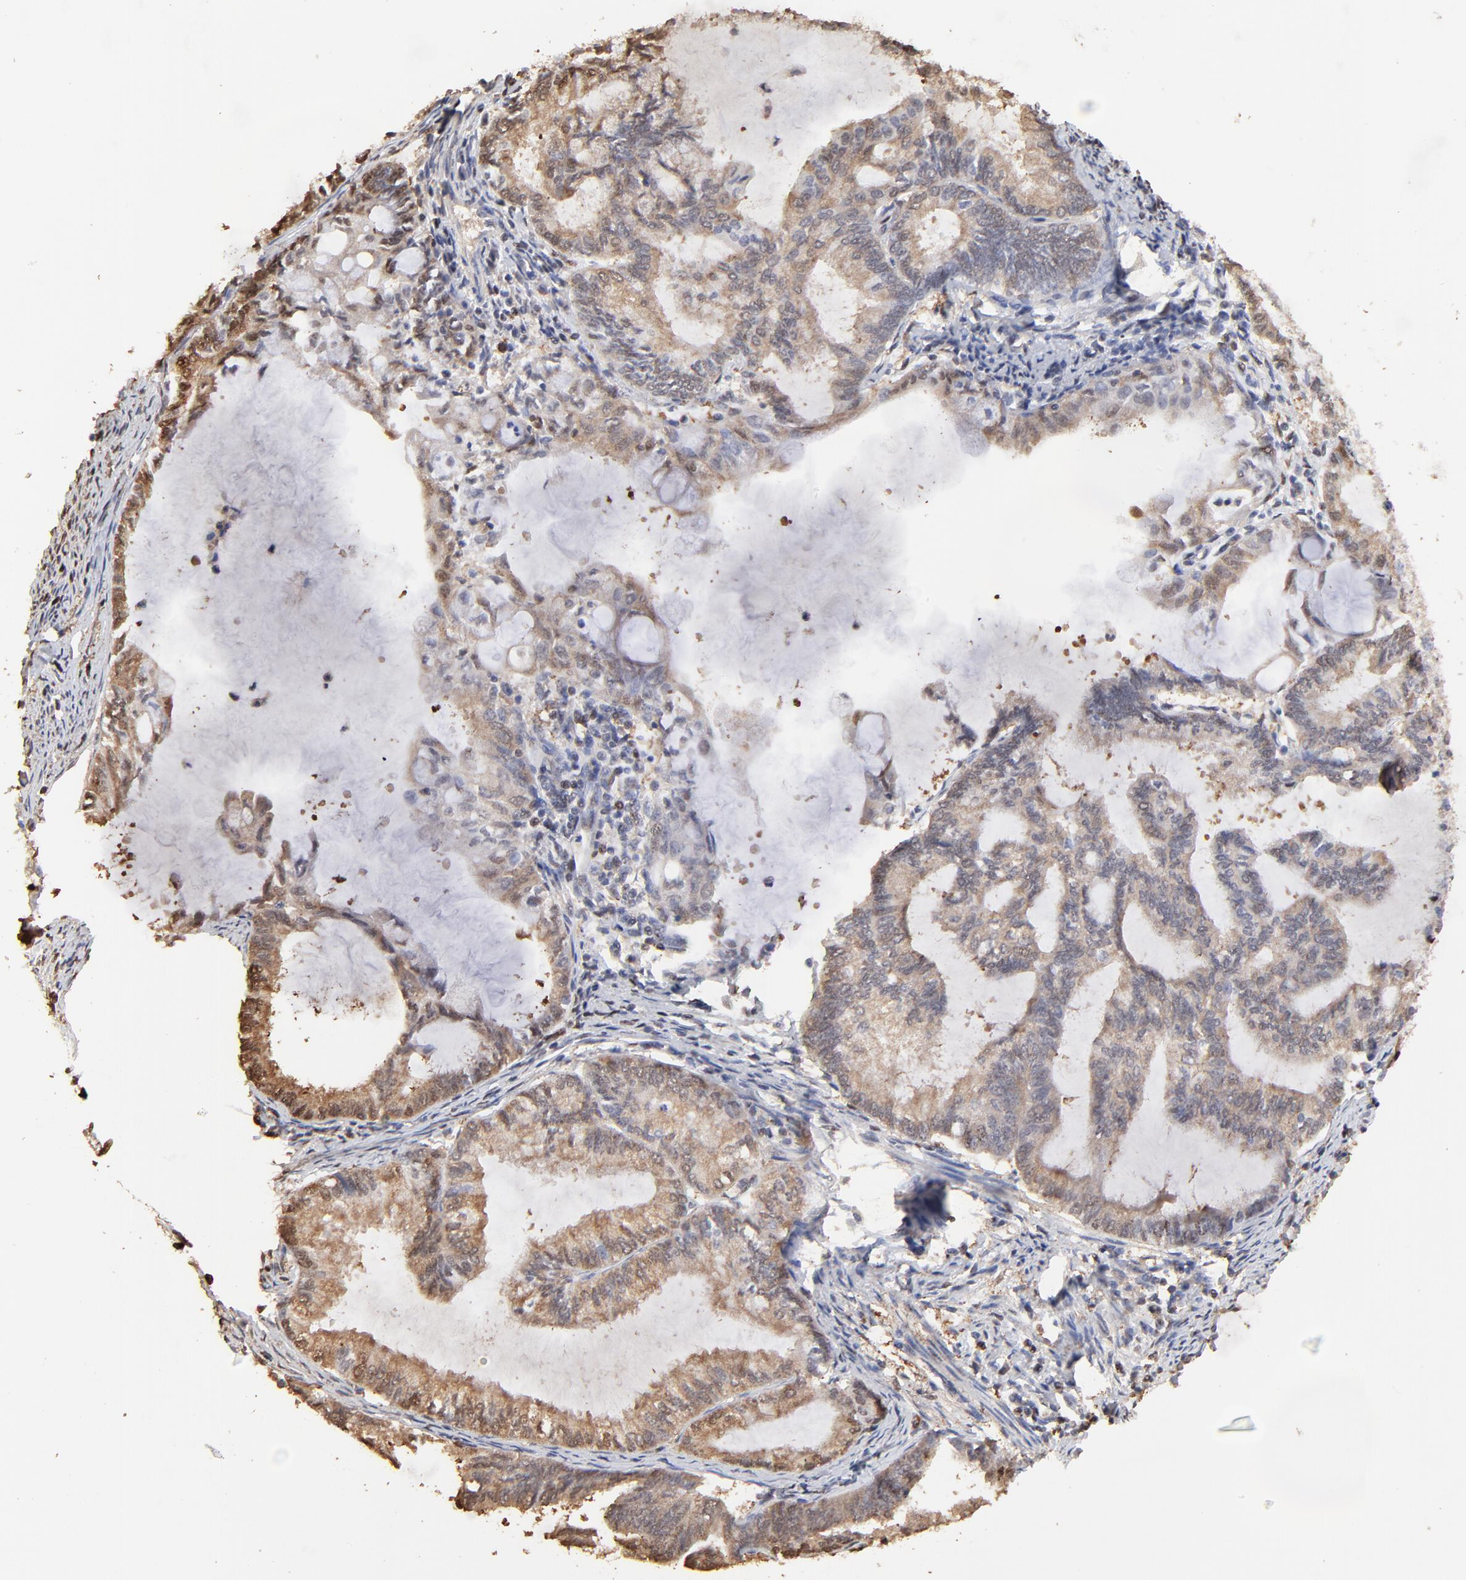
{"staining": {"intensity": "weak", "quantity": "25%-75%", "location": "cytoplasmic/membranous,nuclear"}, "tissue": "endometrial cancer", "cell_type": "Tumor cells", "image_type": "cancer", "snomed": [{"axis": "morphology", "description": "Adenocarcinoma, NOS"}, {"axis": "topography", "description": "Endometrium"}], "caption": "This photomicrograph shows immunohistochemistry (IHC) staining of endometrial cancer (adenocarcinoma), with low weak cytoplasmic/membranous and nuclear expression in about 25%-75% of tumor cells.", "gene": "BIRC5", "patient": {"sex": "female", "age": 86}}